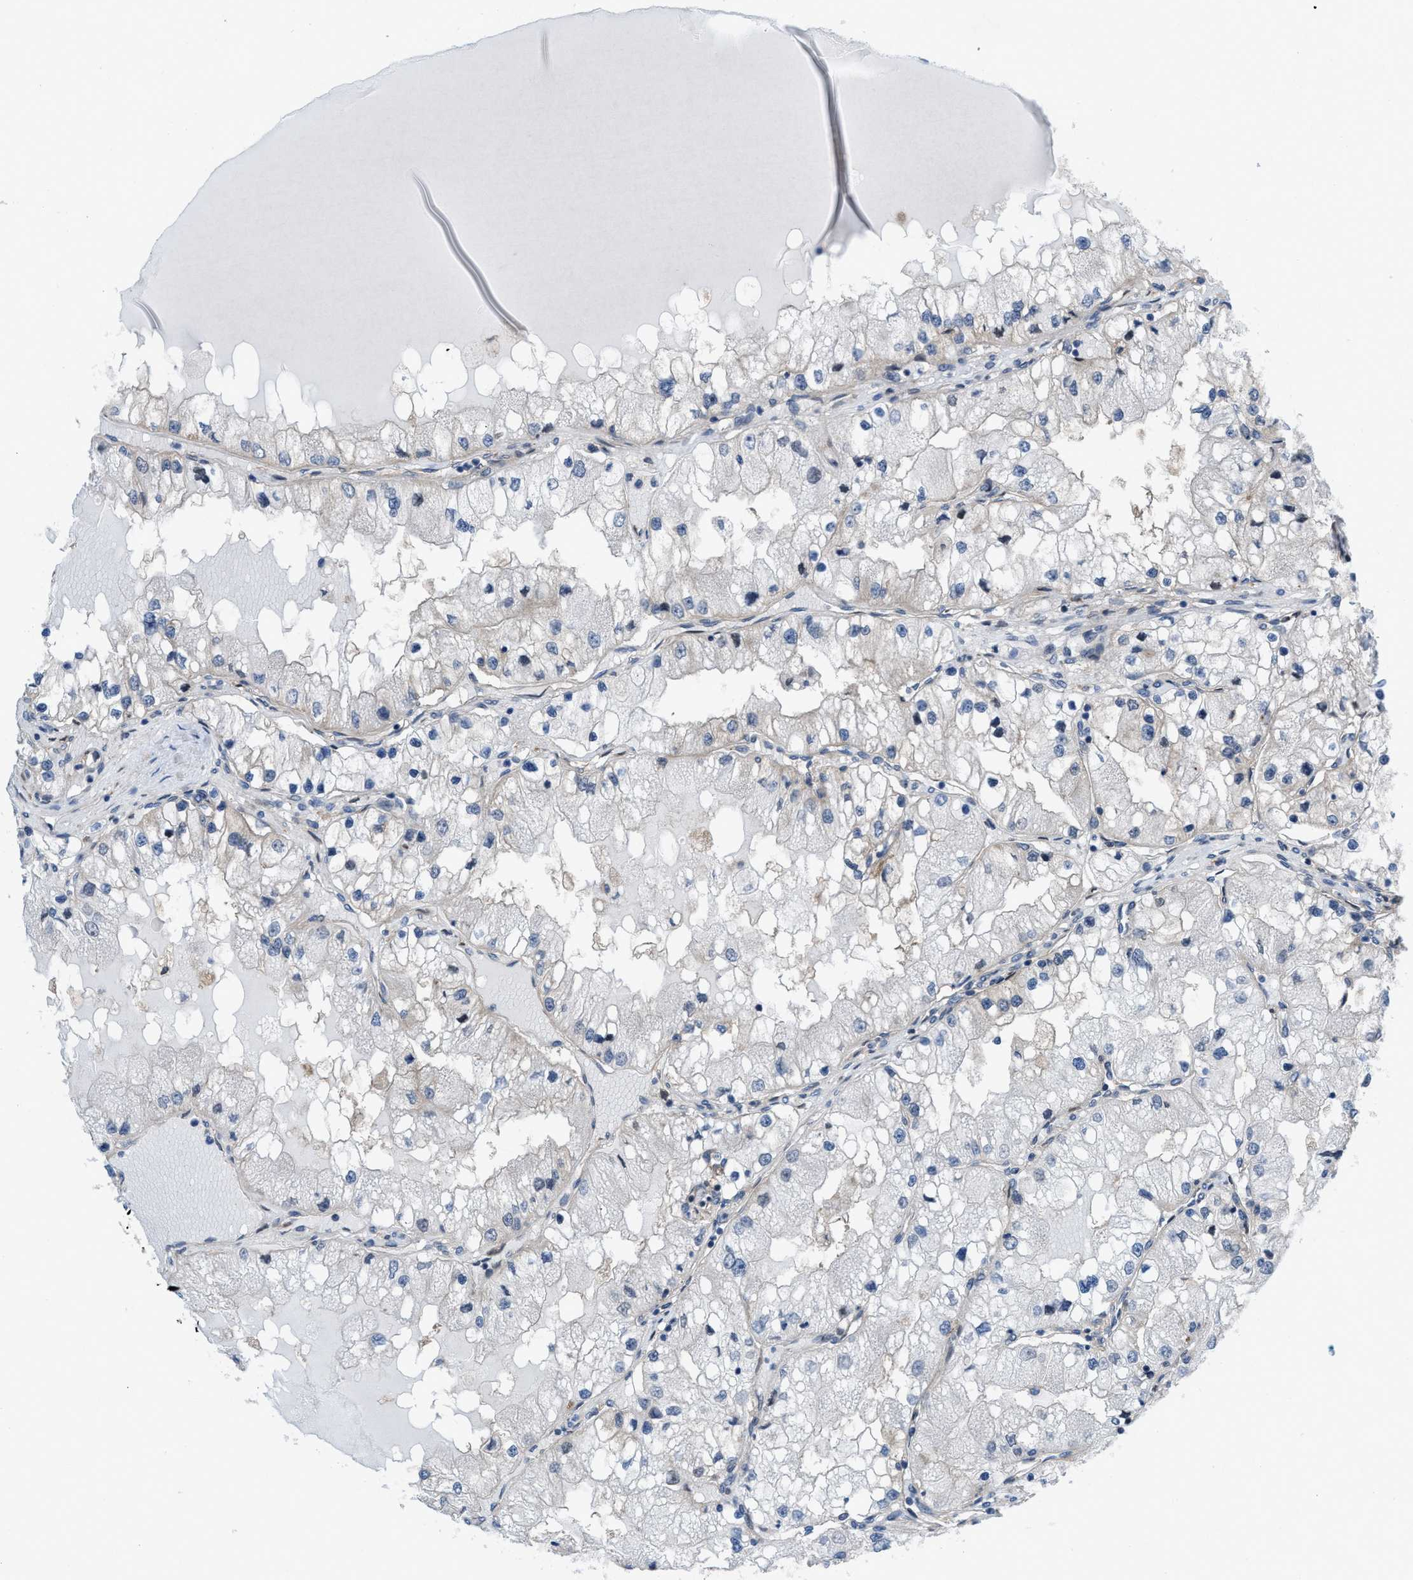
{"staining": {"intensity": "negative", "quantity": "none", "location": "none"}, "tissue": "renal cancer", "cell_type": "Tumor cells", "image_type": "cancer", "snomed": [{"axis": "morphology", "description": "Adenocarcinoma, NOS"}, {"axis": "topography", "description": "Kidney"}], "caption": "High magnification brightfield microscopy of adenocarcinoma (renal) stained with DAB (3,3'-diaminobenzidine) (brown) and counterstained with hematoxylin (blue): tumor cells show no significant staining. Brightfield microscopy of immunohistochemistry stained with DAB (brown) and hematoxylin (blue), captured at high magnification.", "gene": "MYO18A", "patient": {"sex": "male", "age": 68}}